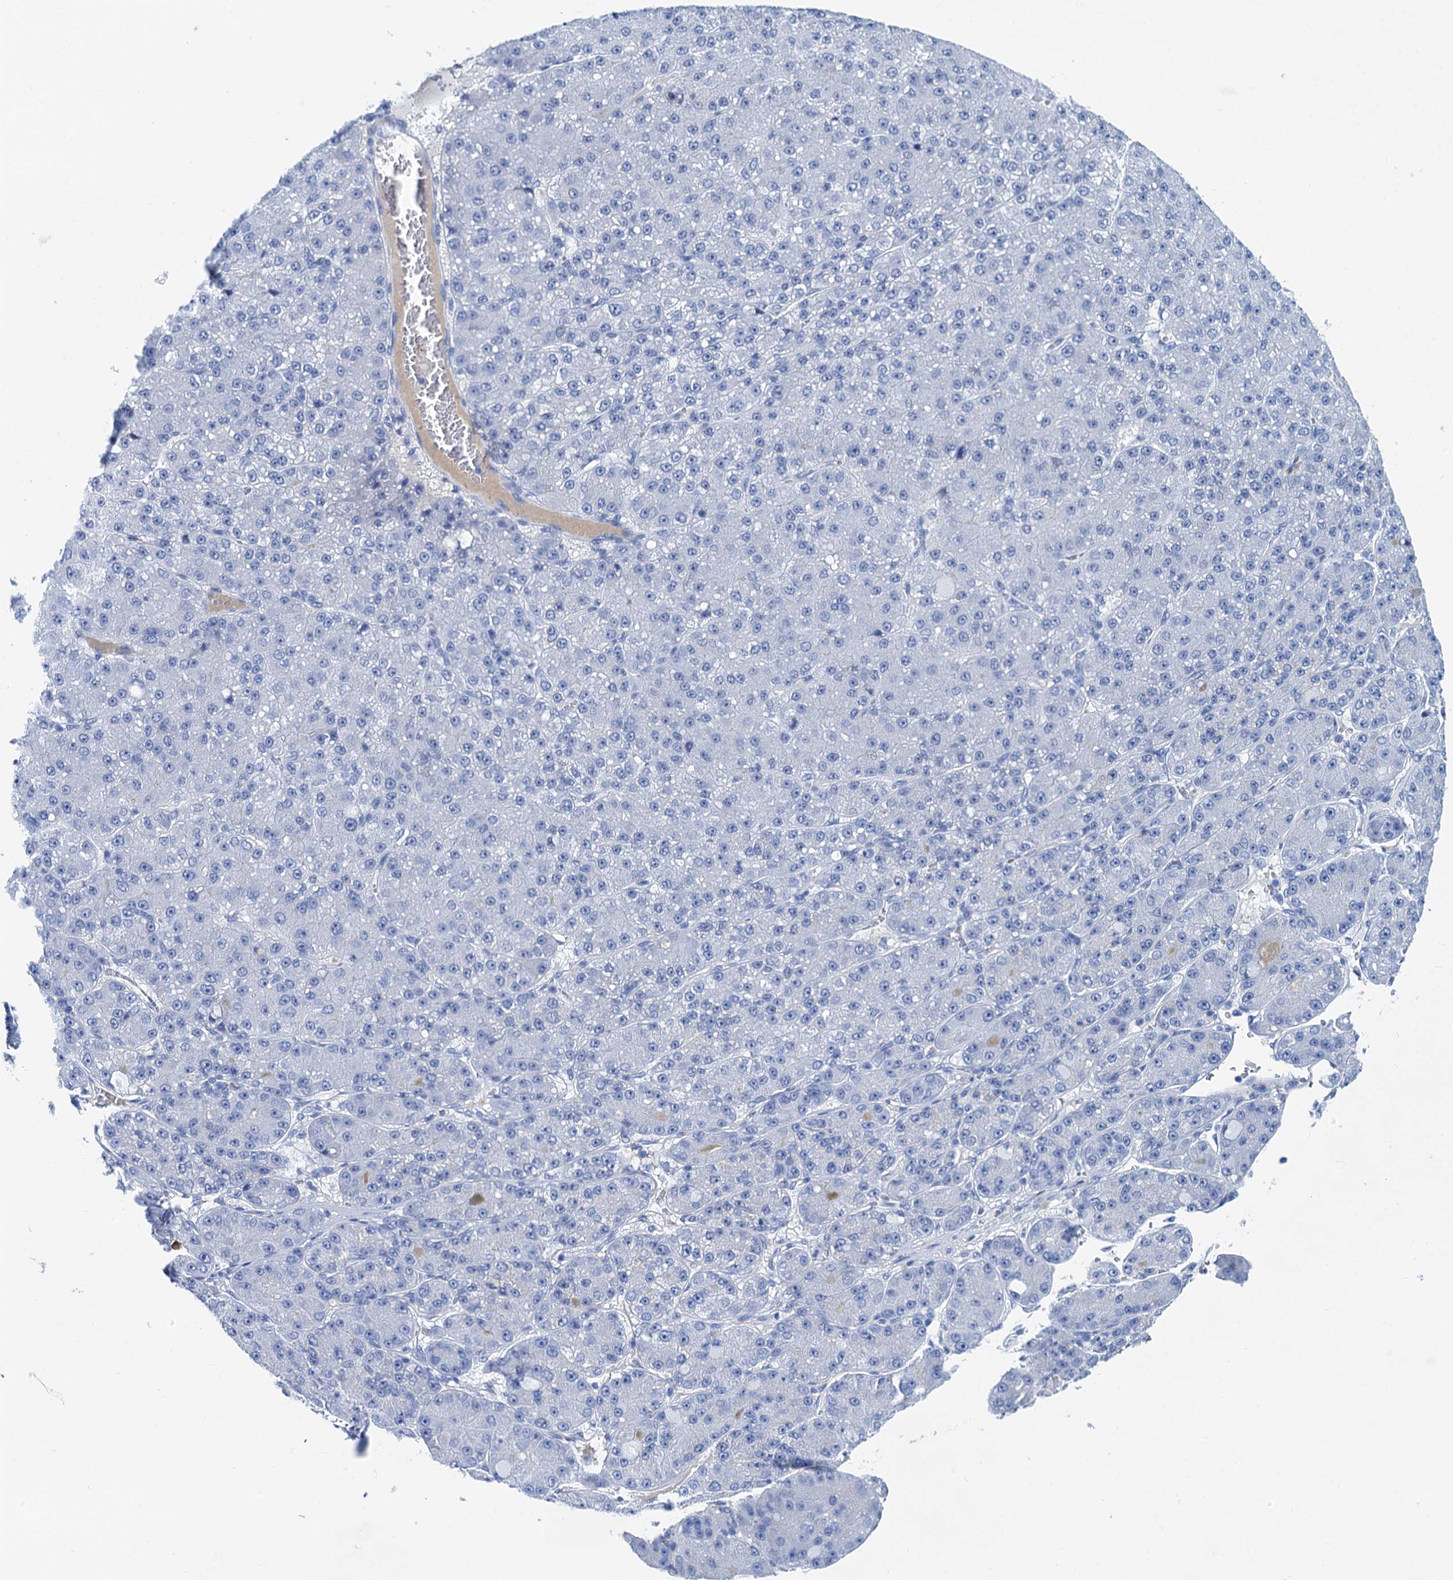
{"staining": {"intensity": "negative", "quantity": "none", "location": "none"}, "tissue": "liver cancer", "cell_type": "Tumor cells", "image_type": "cancer", "snomed": [{"axis": "morphology", "description": "Carcinoma, Hepatocellular, NOS"}, {"axis": "topography", "description": "Liver"}], "caption": "Hepatocellular carcinoma (liver) was stained to show a protein in brown. There is no significant positivity in tumor cells.", "gene": "NLRP10", "patient": {"sex": "male", "age": 67}}